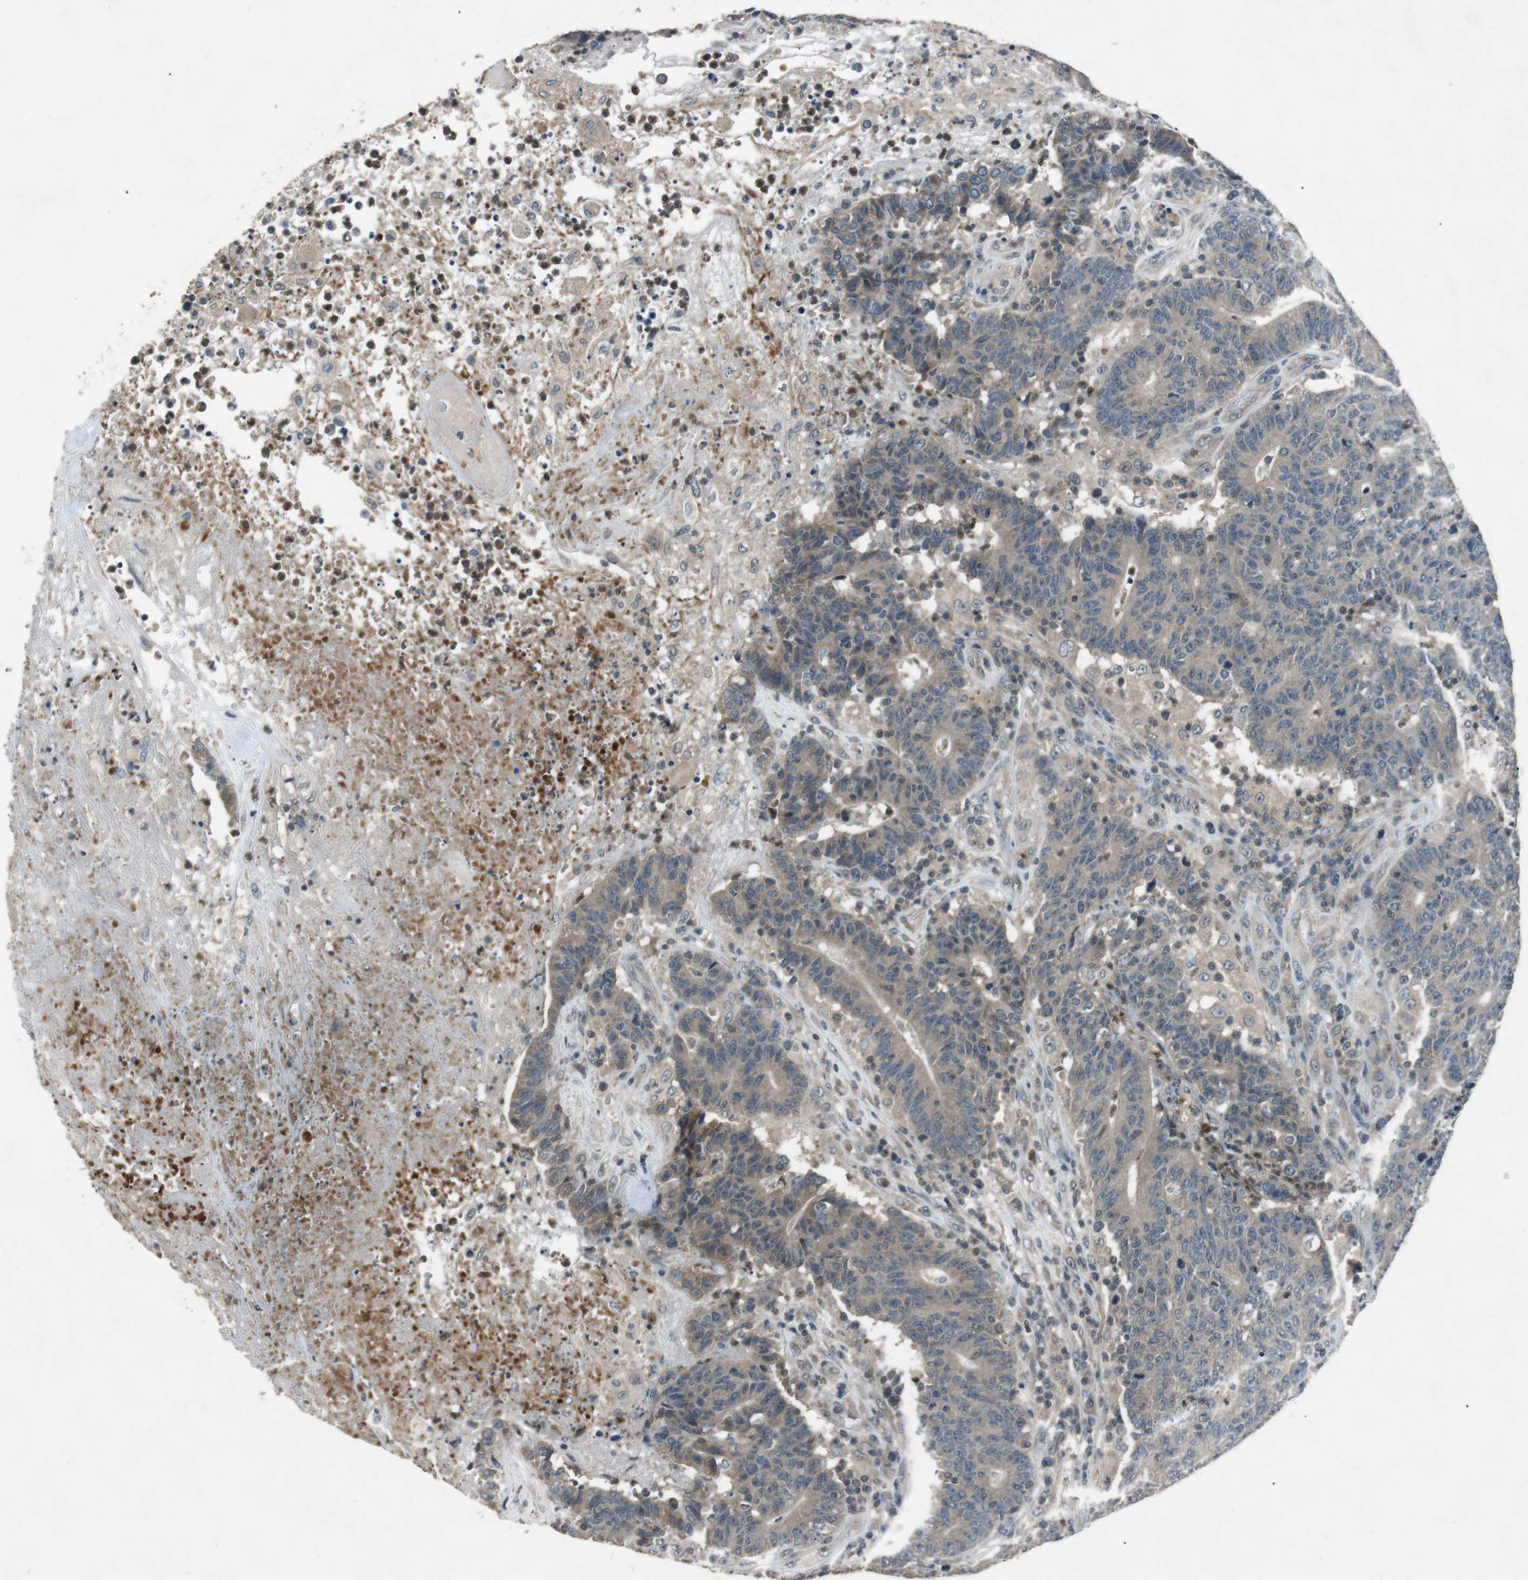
{"staining": {"intensity": "weak", "quantity": "<25%", "location": "cytoplasmic/membranous"}, "tissue": "colorectal cancer", "cell_type": "Tumor cells", "image_type": "cancer", "snomed": [{"axis": "morphology", "description": "Normal tissue, NOS"}, {"axis": "morphology", "description": "Adenocarcinoma, NOS"}, {"axis": "topography", "description": "Colon"}], "caption": "Immunohistochemistry (IHC) of human colorectal cancer (adenocarcinoma) displays no positivity in tumor cells.", "gene": "NEK7", "patient": {"sex": "female", "age": 75}}